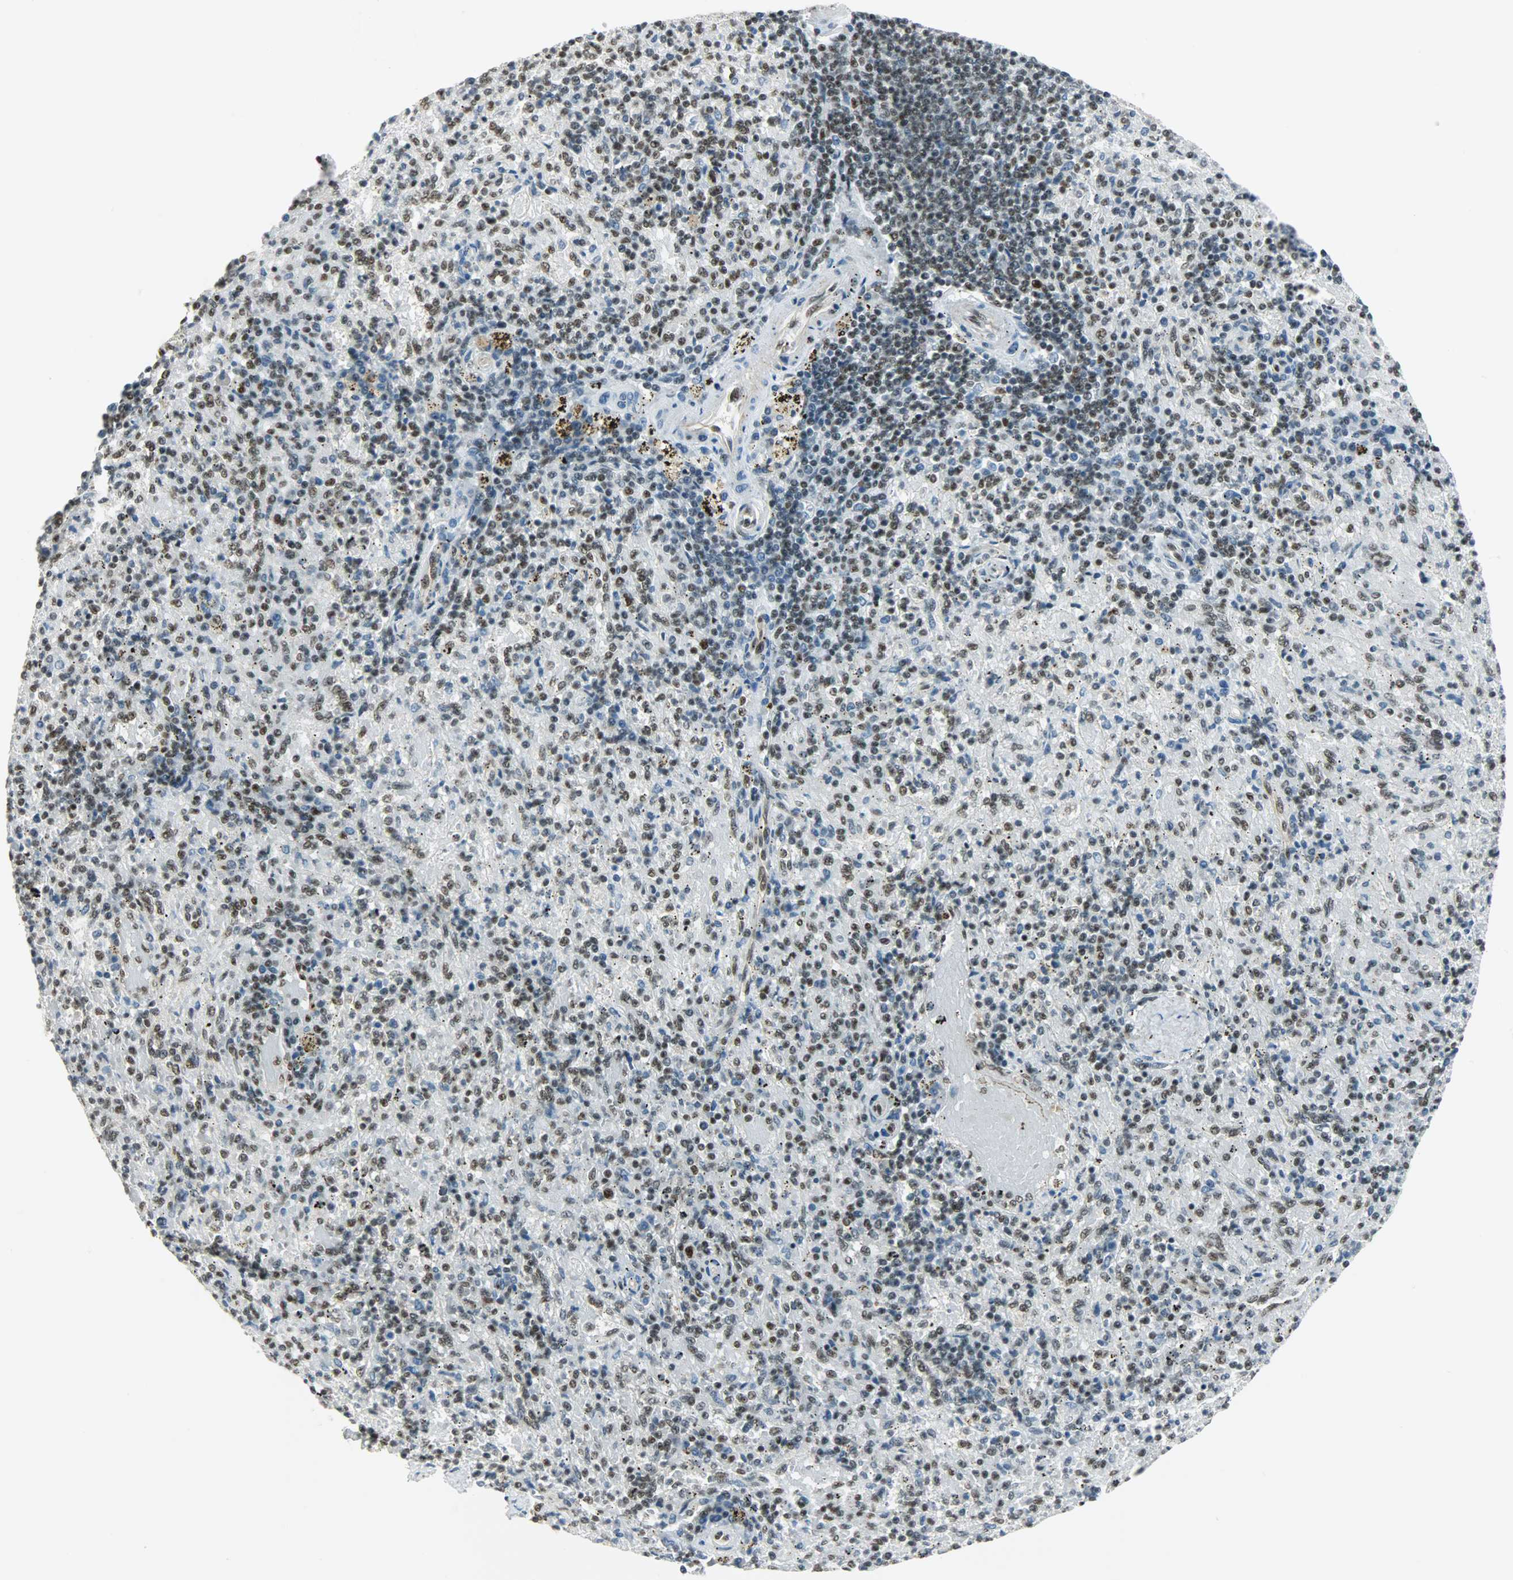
{"staining": {"intensity": "moderate", "quantity": ">75%", "location": "nuclear"}, "tissue": "spleen", "cell_type": "Cells in red pulp", "image_type": "normal", "snomed": [{"axis": "morphology", "description": "Normal tissue, NOS"}, {"axis": "topography", "description": "Spleen"}], "caption": "This image reveals immunohistochemistry (IHC) staining of normal spleen, with medium moderate nuclear expression in approximately >75% of cells in red pulp.", "gene": "SUGP1", "patient": {"sex": "female", "age": 43}}